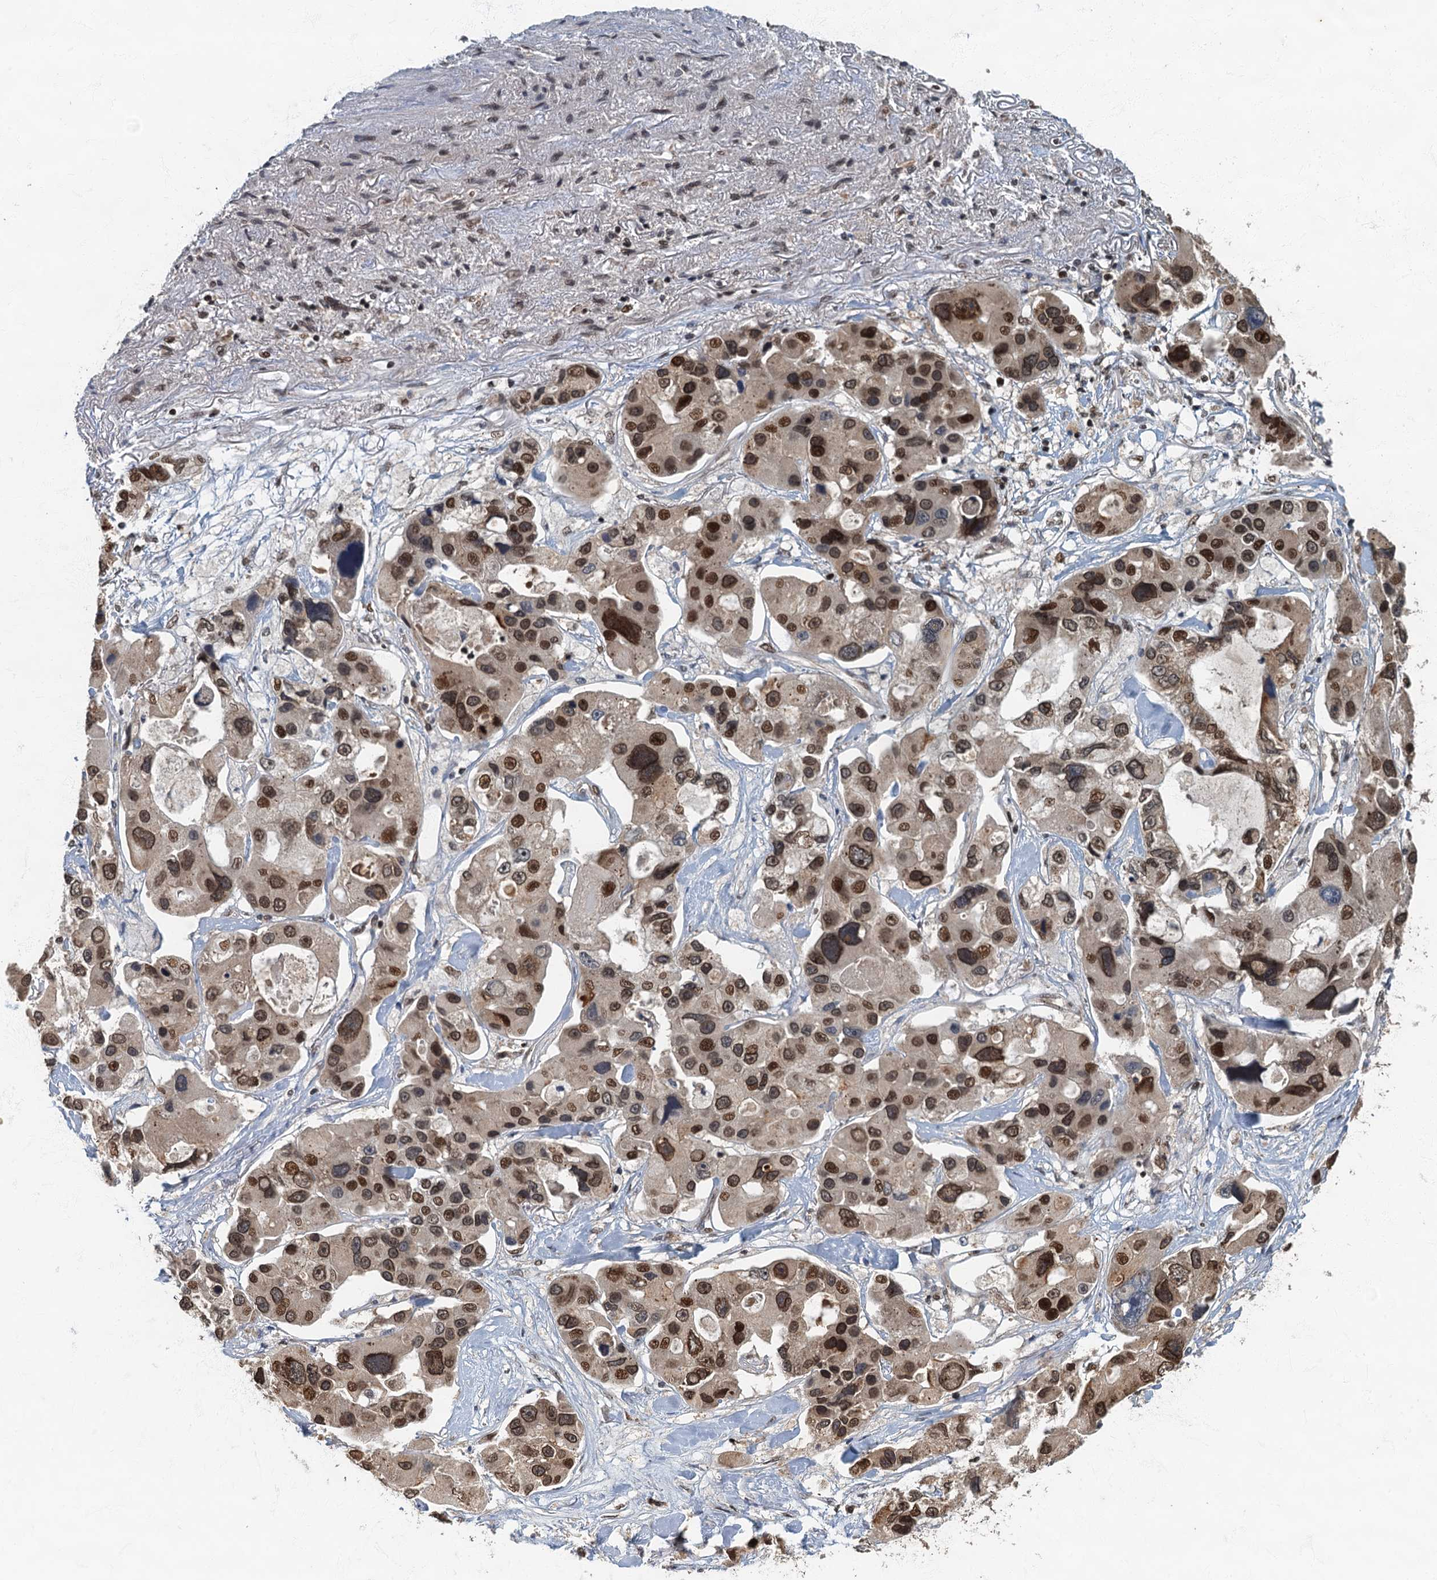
{"staining": {"intensity": "strong", "quantity": ">75%", "location": "cytoplasmic/membranous,nuclear"}, "tissue": "lung cancer", "cell_type": "Tumor cells", "image_type": "cancer", "snomed": [{"axis": "morphology", "description": "Adenocarcinoma, NOS"}, {"axis": "topography", "description": "Lung"}], "caption": "Immunohistochemistry photomicrograph of neoplastic tissue: lung adenocarcinoma stained using IHC displays high levels of strong protein expression localized specifically in the cytoplasmic/membranous and nuclear of tumor cells, appearing as a cytoplasmic/membranous and nuclear brown color.", "gene": "CKAP2L", "patient": {"sex": "female", "age": 54}}